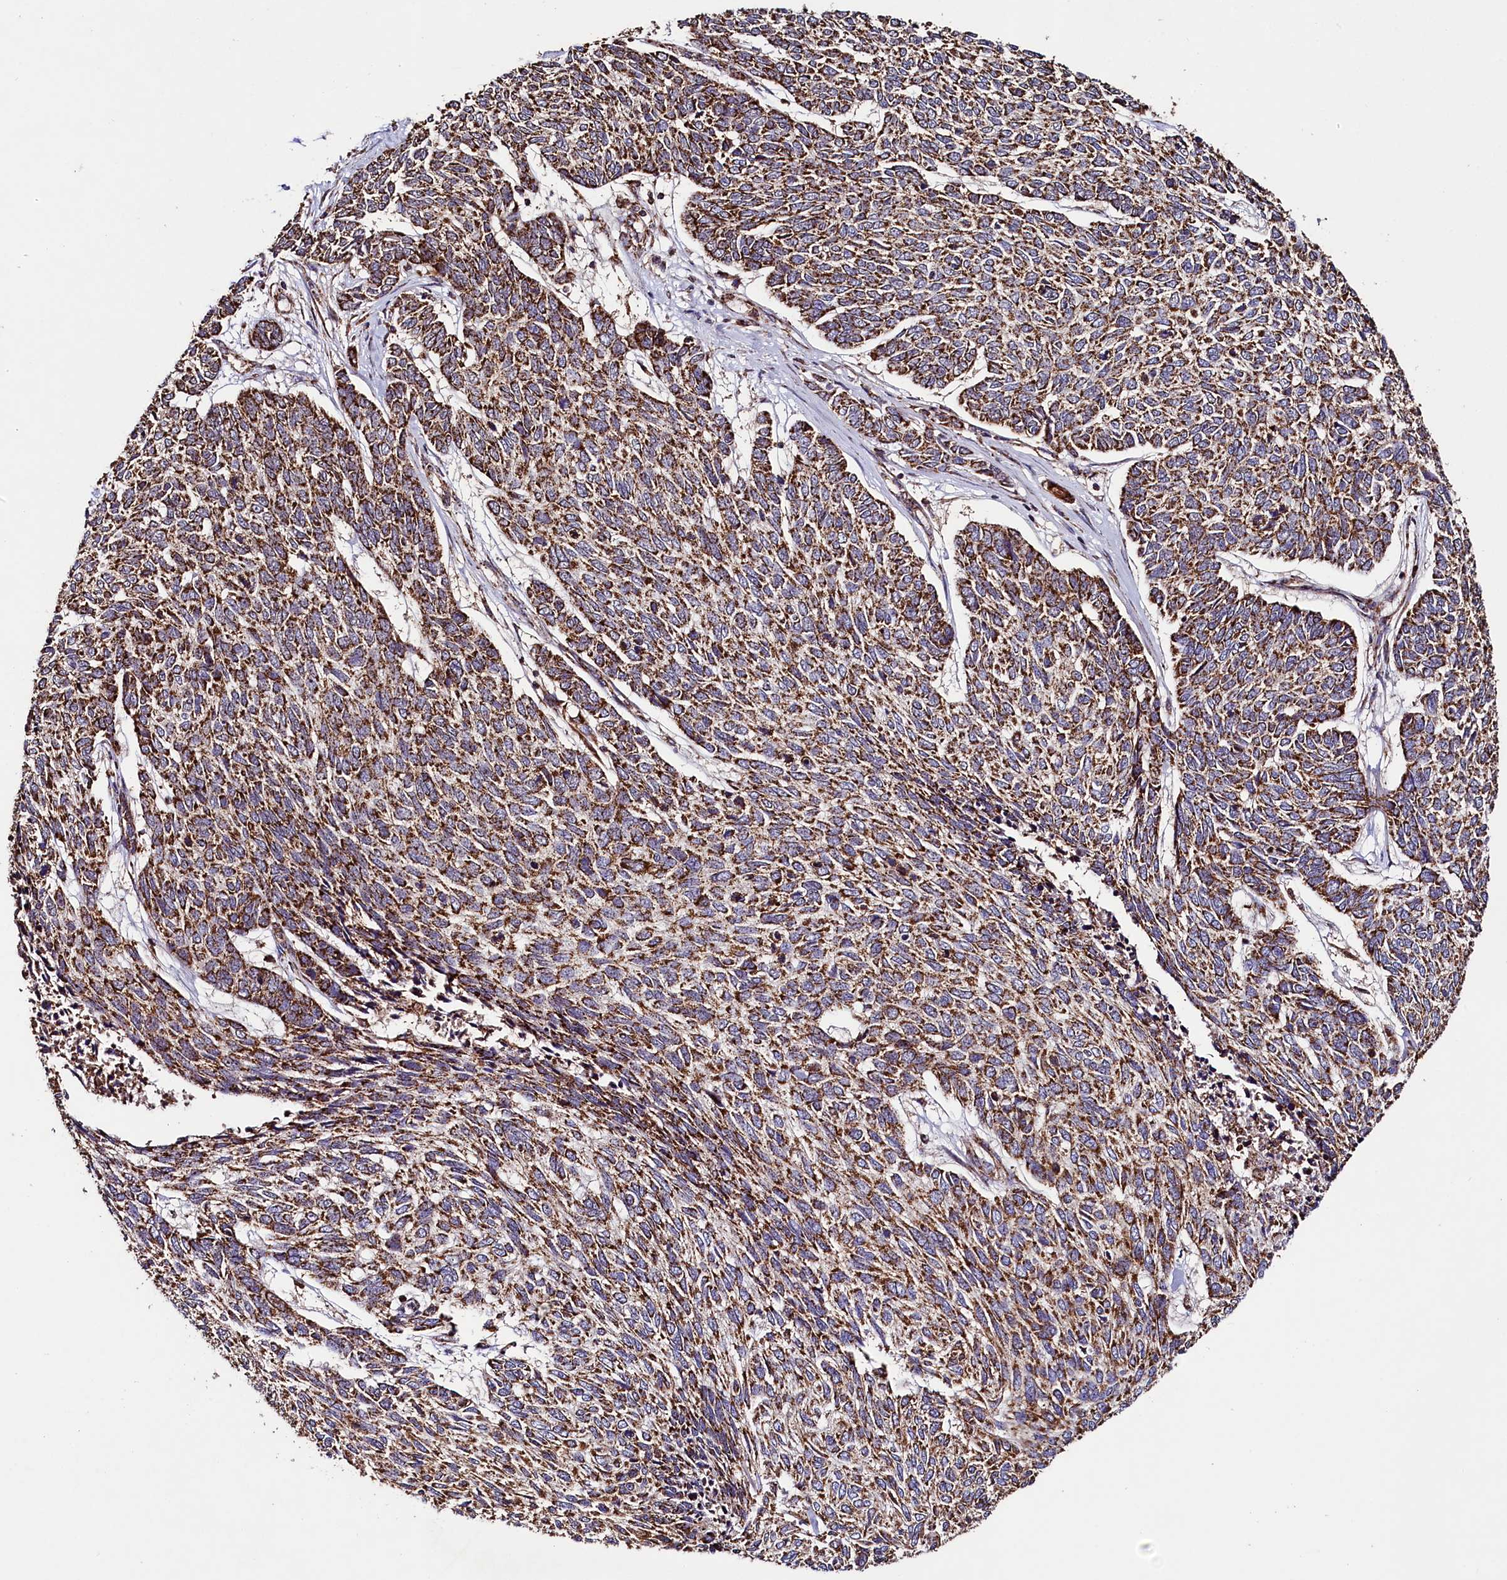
{"staining": {"intensity": "strong", "quantity": ">75%", "location": "cytoplasmic/membranous"}, "tissue": "skin cancer", "cell_type": "Tumor cells", "image_type": "cancer", "snomed": [{"axis": "morphology", "description": "Basal cell carcinoma"}, {"axis": "topography", "description": "Skin"}], "caption": "Basal cell carcinoma (skin) stained with IHC displays strong cytoplasmic/membranous positivity in approximately >75% of tumor cells. (DAB (3,3'-diaminobenzidine) = brown stain, brightfield microscopy at high magnification).", "gene": "CLYBL", "patient": {"sex": "female", "age": 65}}